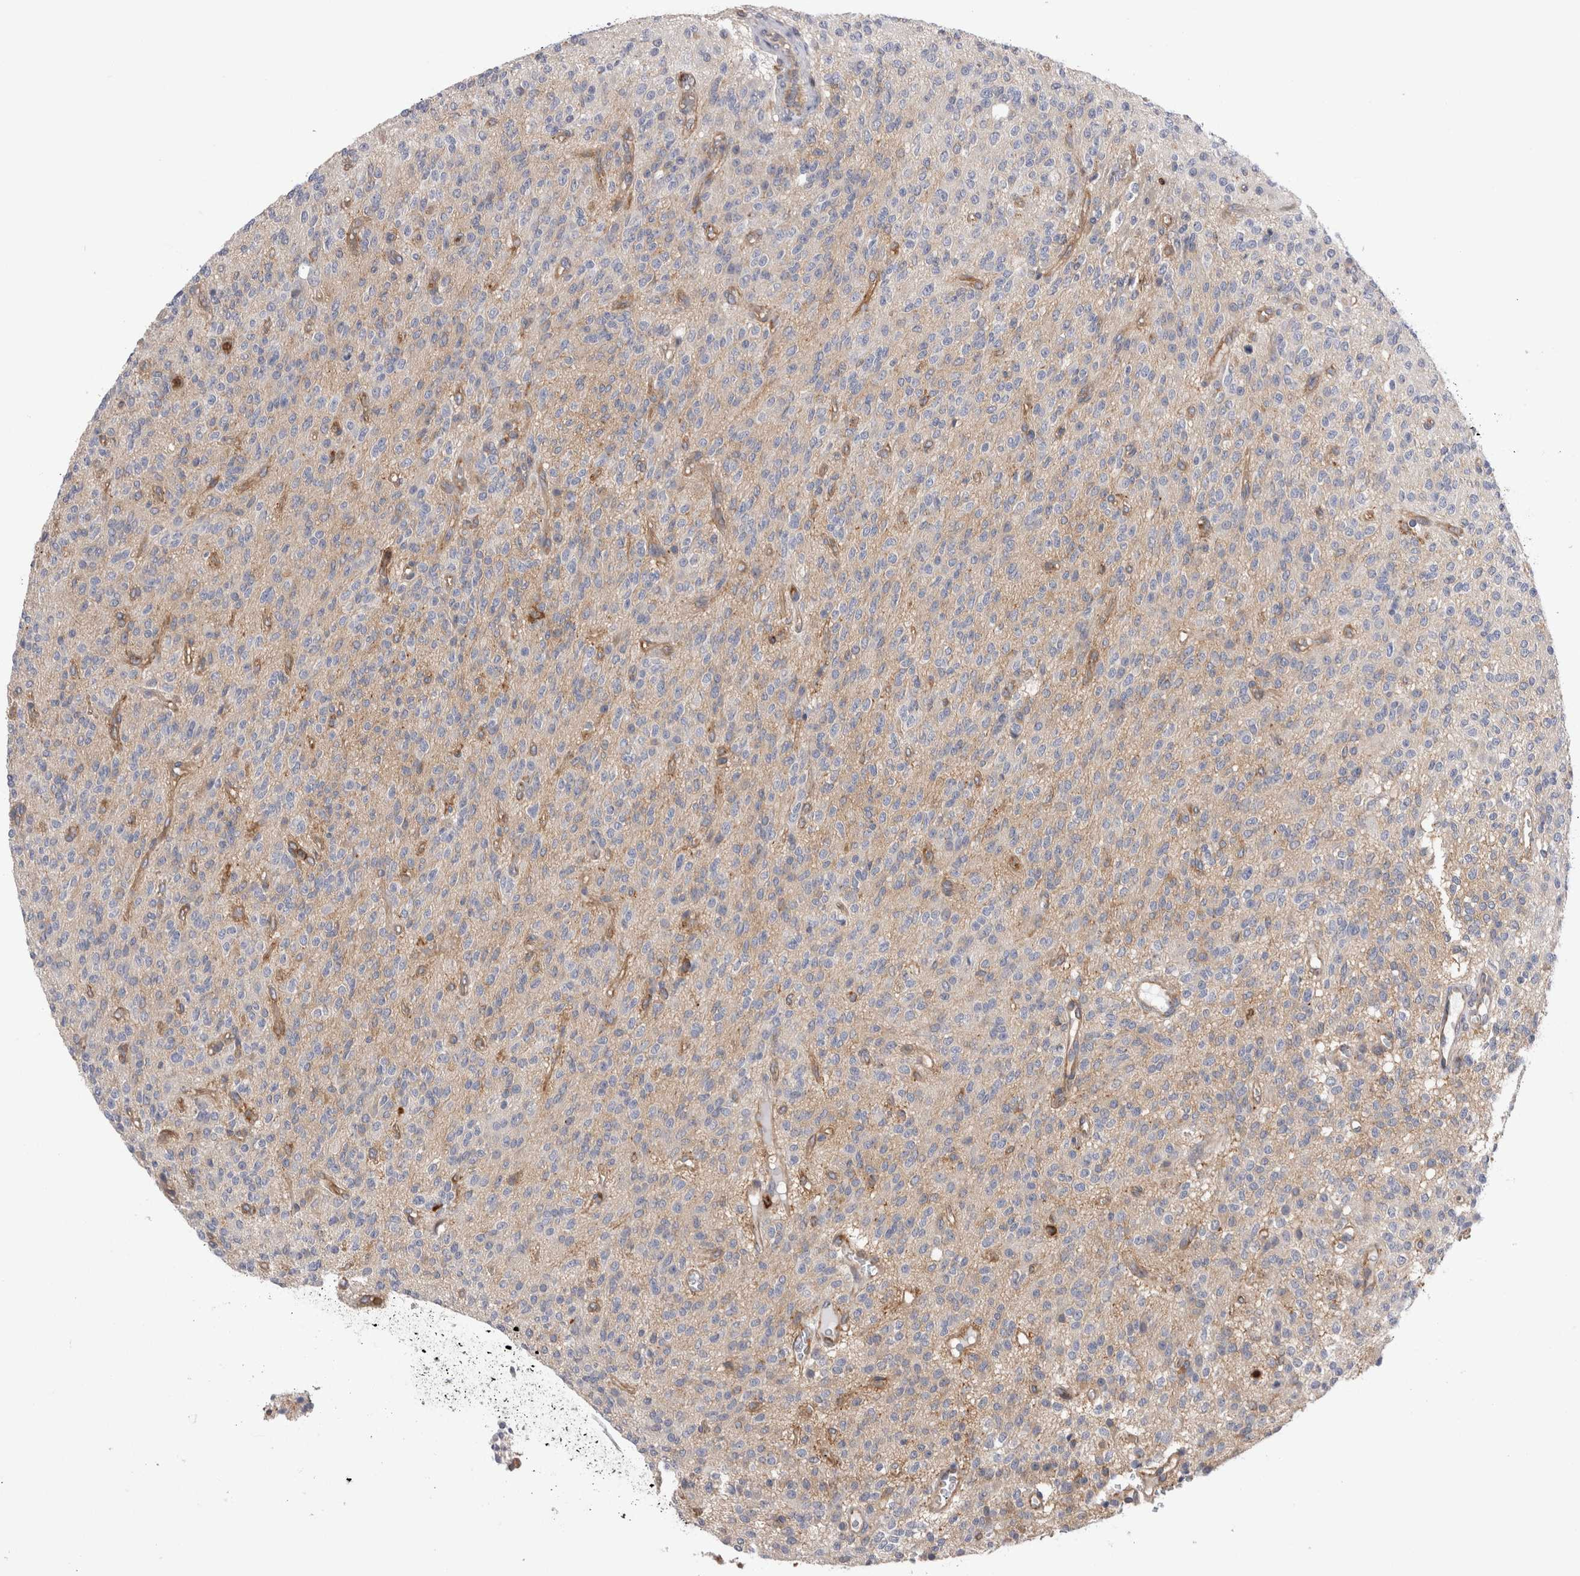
{"staining": {"intensity": "weak", "quantity": "<25%", "location": "cytoplasmic/membranous"}, "tissue": "glioma", "cell_type": "Tumor cells", "image_type": "cancer", "snomed": [{"axis": "morphology", "description": "Glioma, malignant, High grade"}, {"axis": "topography", "description": "Brain"}], "caption": "IHC histopathology image of high-grade glioma (malignant) stained for a protein (brown), which demonstrates no expression in tumor cells.", "gene": "RAB11FIP1", "patient": {"sex": "male", "age": 34}}